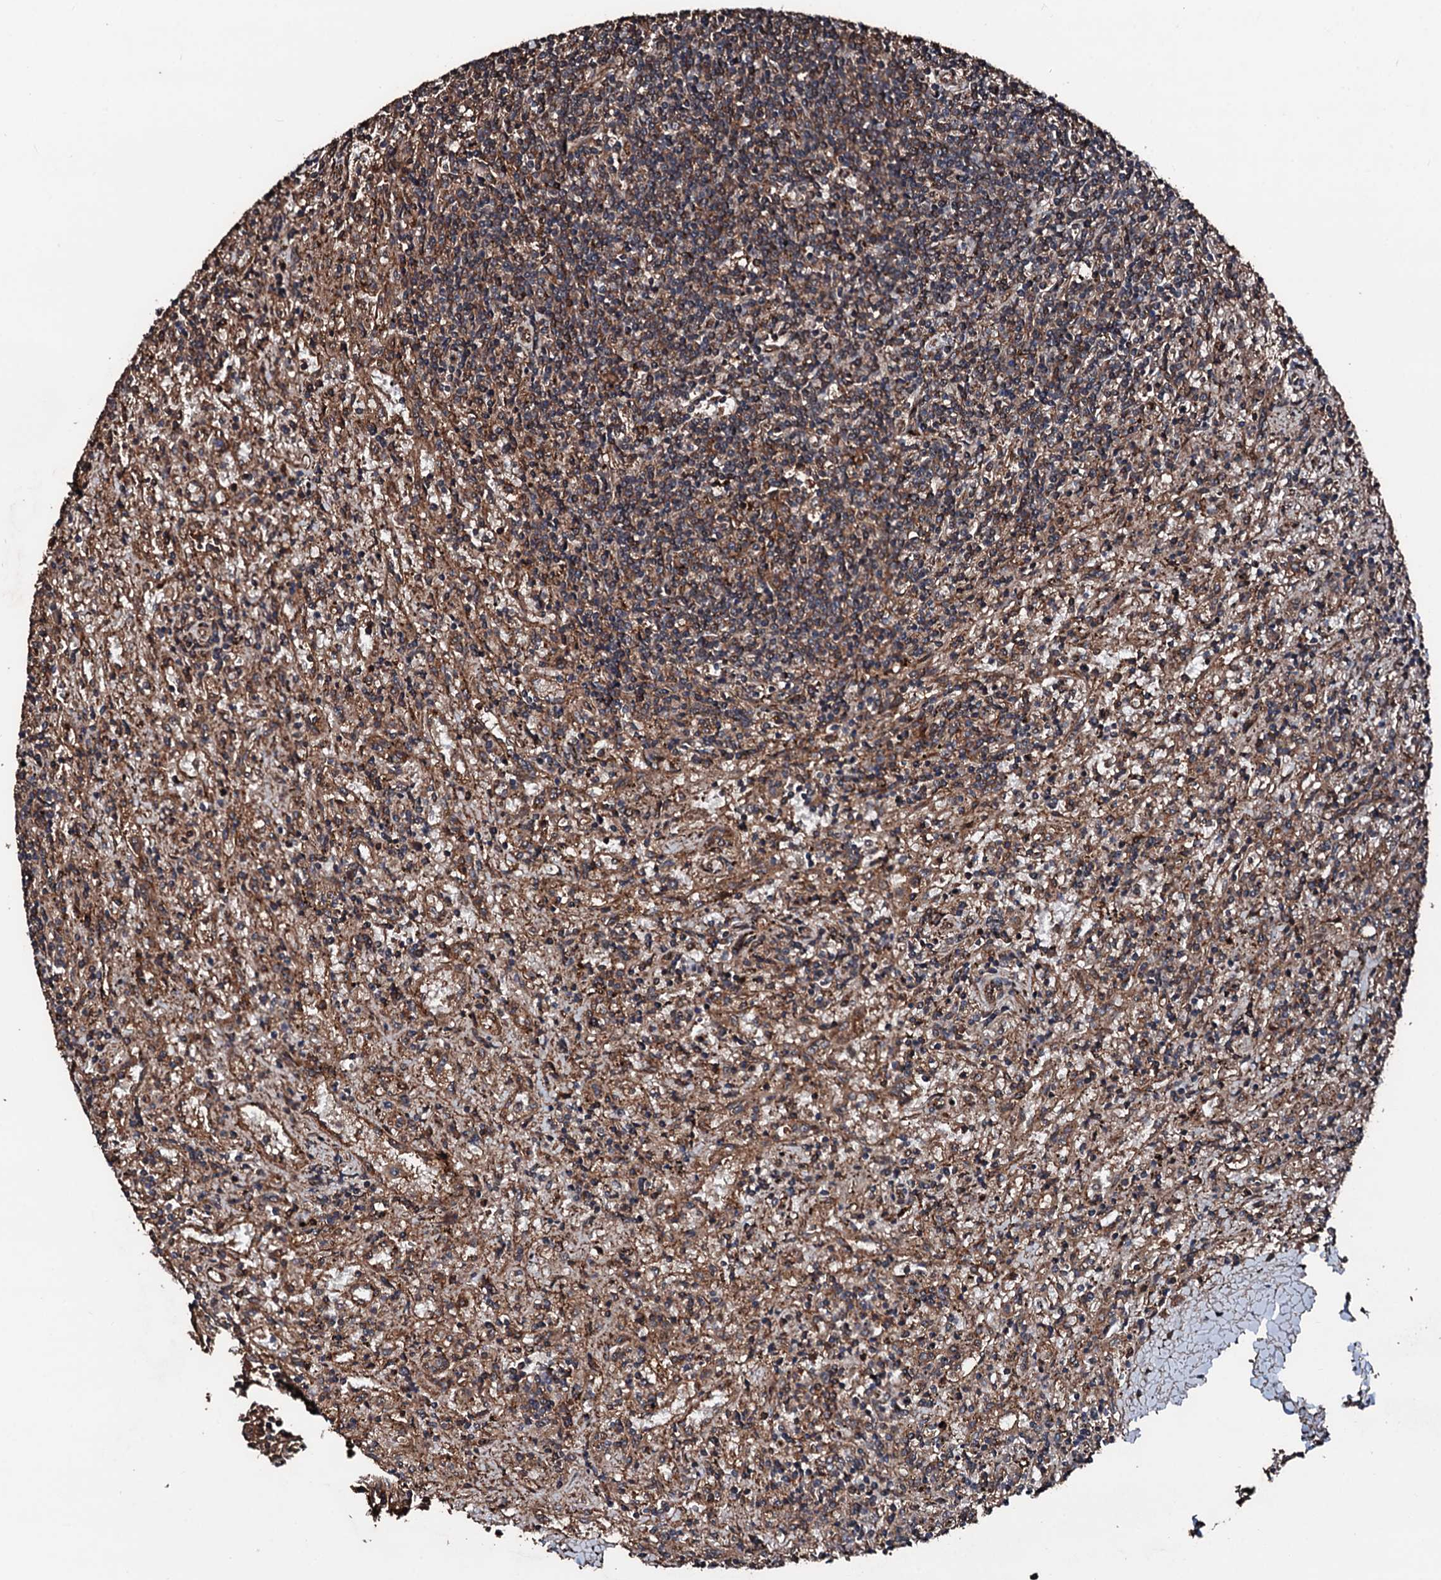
{"staining": {"intensity": "moderate", "quantity": ">75%", "location": "cytoplasmic/membranous"}, "tissue": "lymphoma", "cell_type": "Tumor cells", "image_type": "cancer", "snomed": [{"axis": "morphology", "description": "Malignant lymphoma, non-Hodgkin's type, Low grade"}, {"axis": "topography", "description": "Spleen"}], "caption": "Lymphoma stained for a protein (brown) reveals moderate cytoplasmic/membranous positive positivity in approximately >75% of tumor cells.", "gene": "KIF18A", "patient": {"sex": "male", "age": 76}}